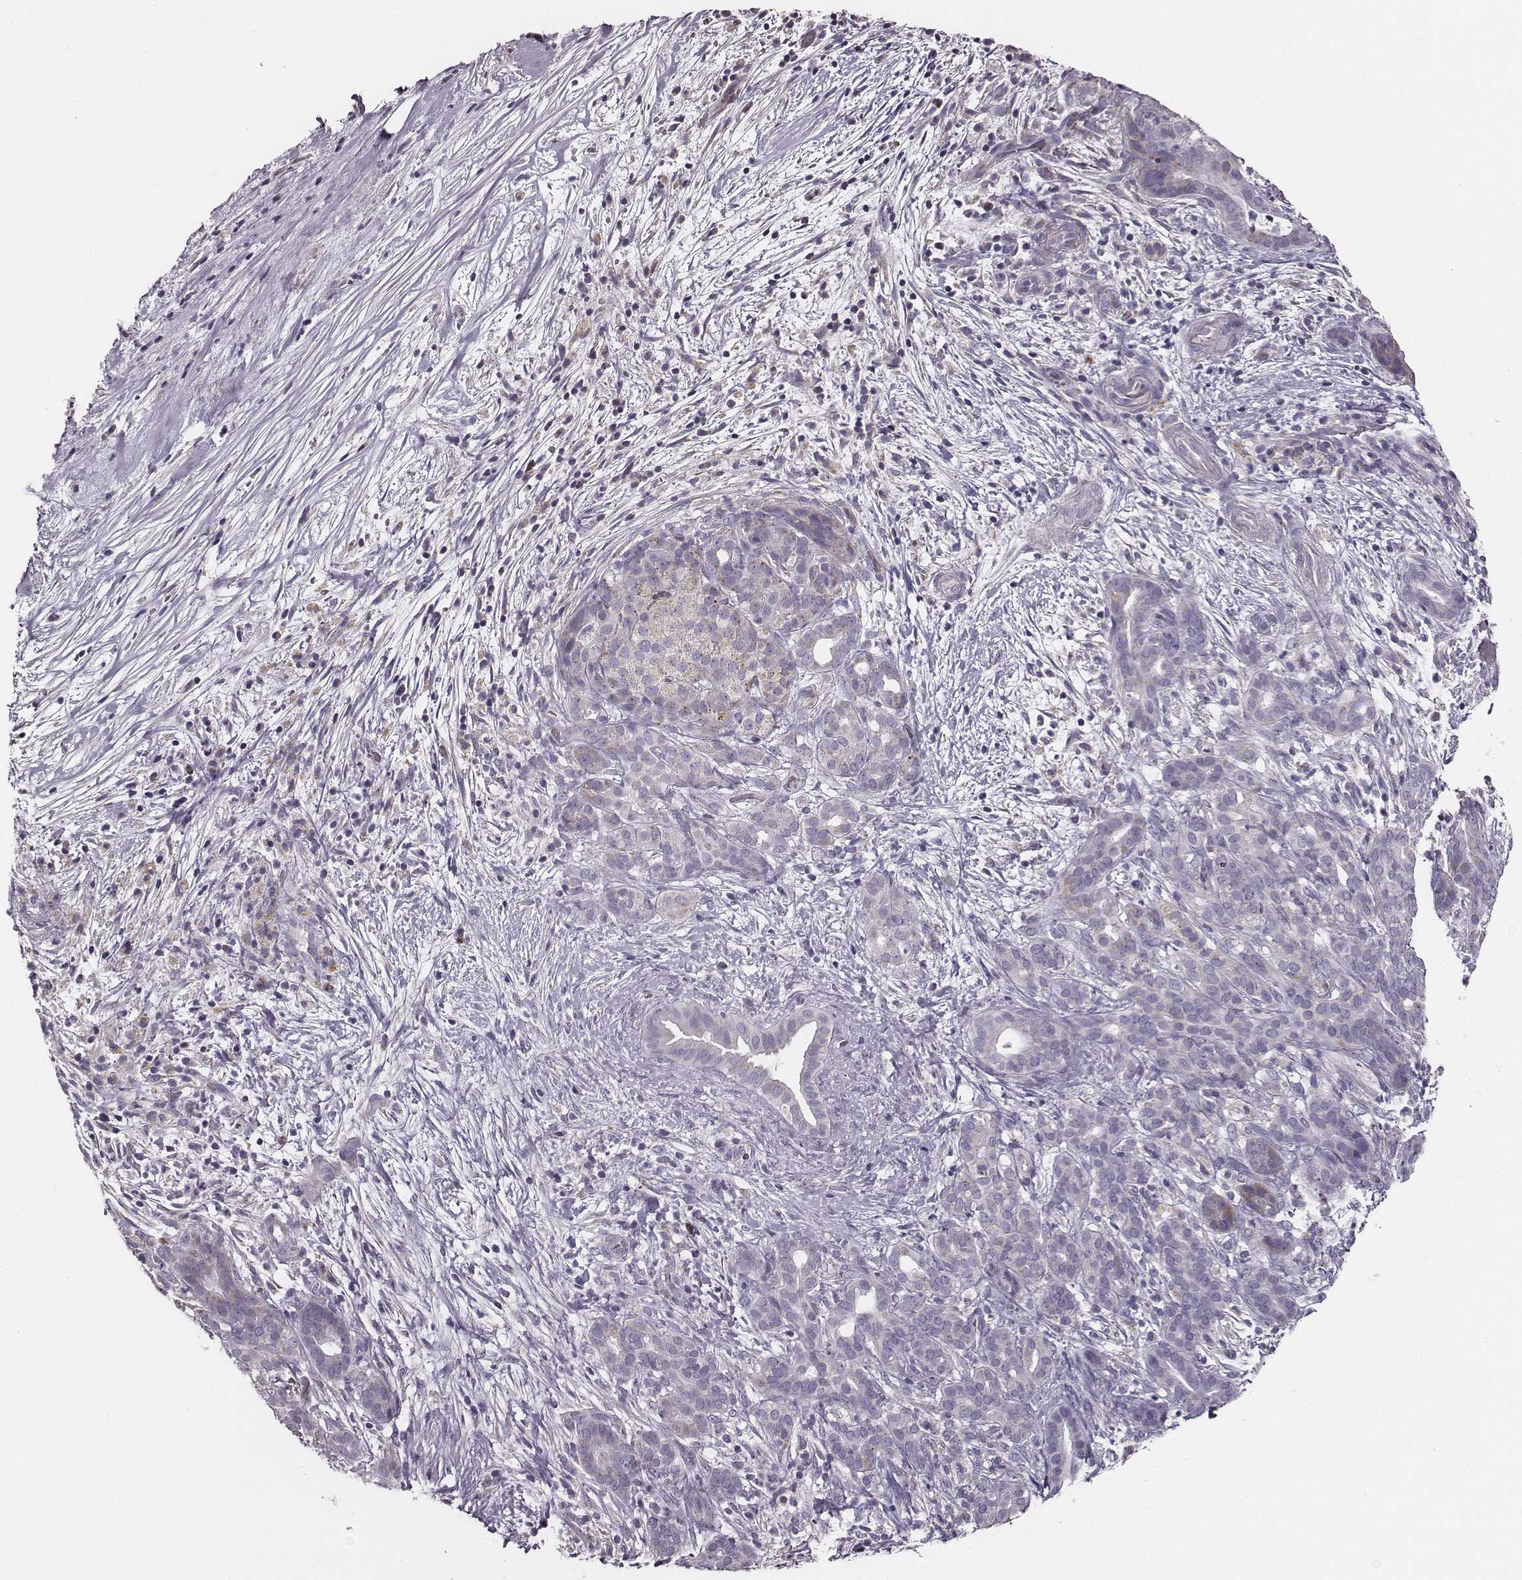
{"staining": {"intensity": "negative", "quantity": "none", "location": "none"}, "tissue": "pancreatic cancer", "cell_type": "Tumor cells", "image_type": "cancer", "snomed": [{"axis": "morphology", "description": "Adenocarcinoma, NOS"}, {"axis": "topography", "description": "Pancreas"}], "caption": "A high-resolution histopathology image shows immunohistochemistry (IHC) staining of pancreatic adenocarcinoma, which shows no significant staining in tumor cells.", "gene": "UBL4B", "patient": {"sex": "male", "age": 44}}